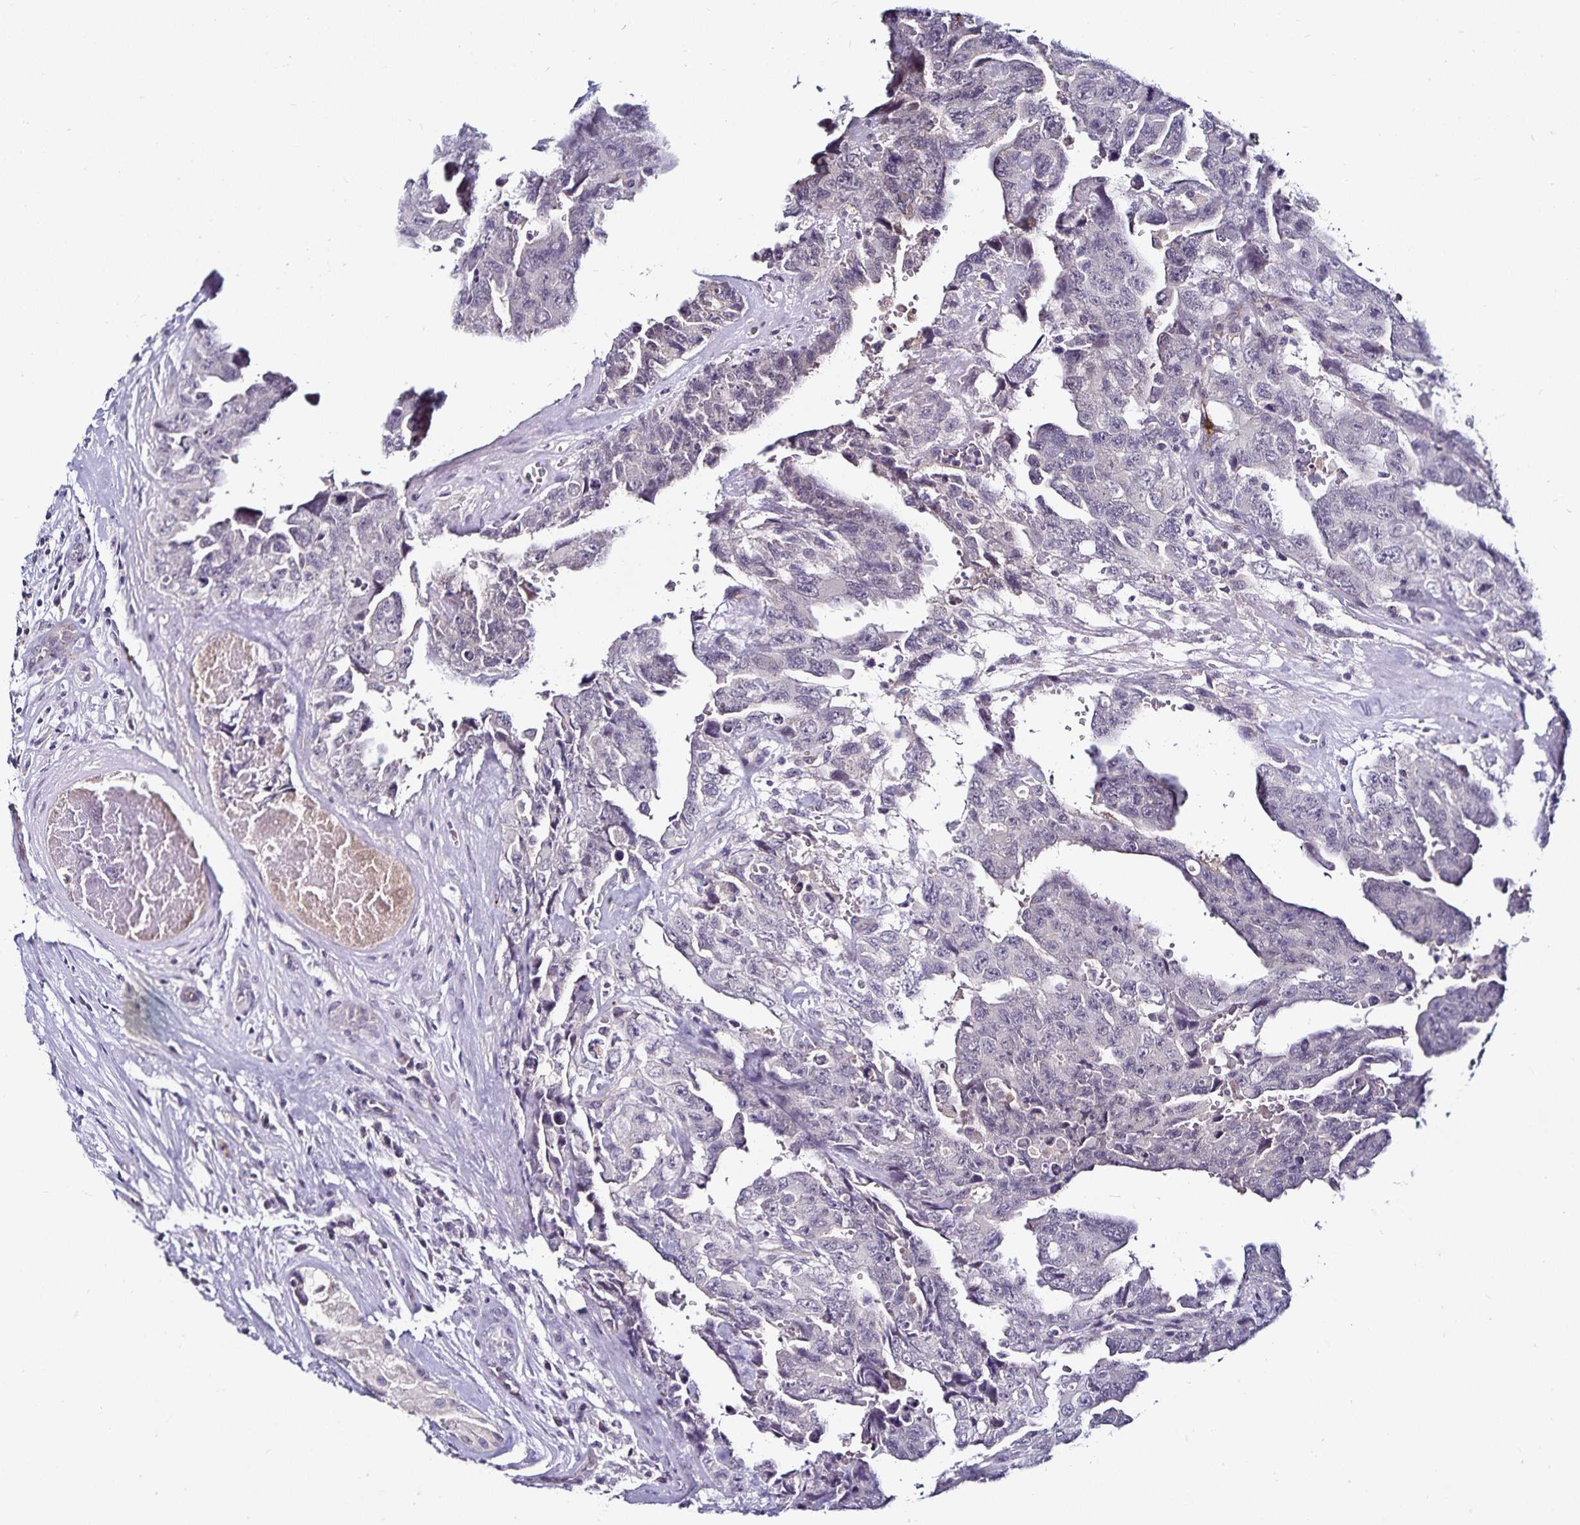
{"staining": {"intensity": "negative", "quantity": "none", "location": "none"}, "tissue": "testis cancer", "cell_type": "Tumor cells", "image_type": "cancer", "snomed": [{"axis": "morphology", "description": "Carcinoma, Embryonal, NOS"}, {"axis": "topography", "description": "Testis"}], "caption": "Immunohistochemistry histopathology image of testis cancer stained for a protein (brown), which exhibits no positivity in tumor cells. (IHC, brightfield microscopy, high magnification).", "gene": "ACSL5", "patient": {"sex": "male", "age": 24}}